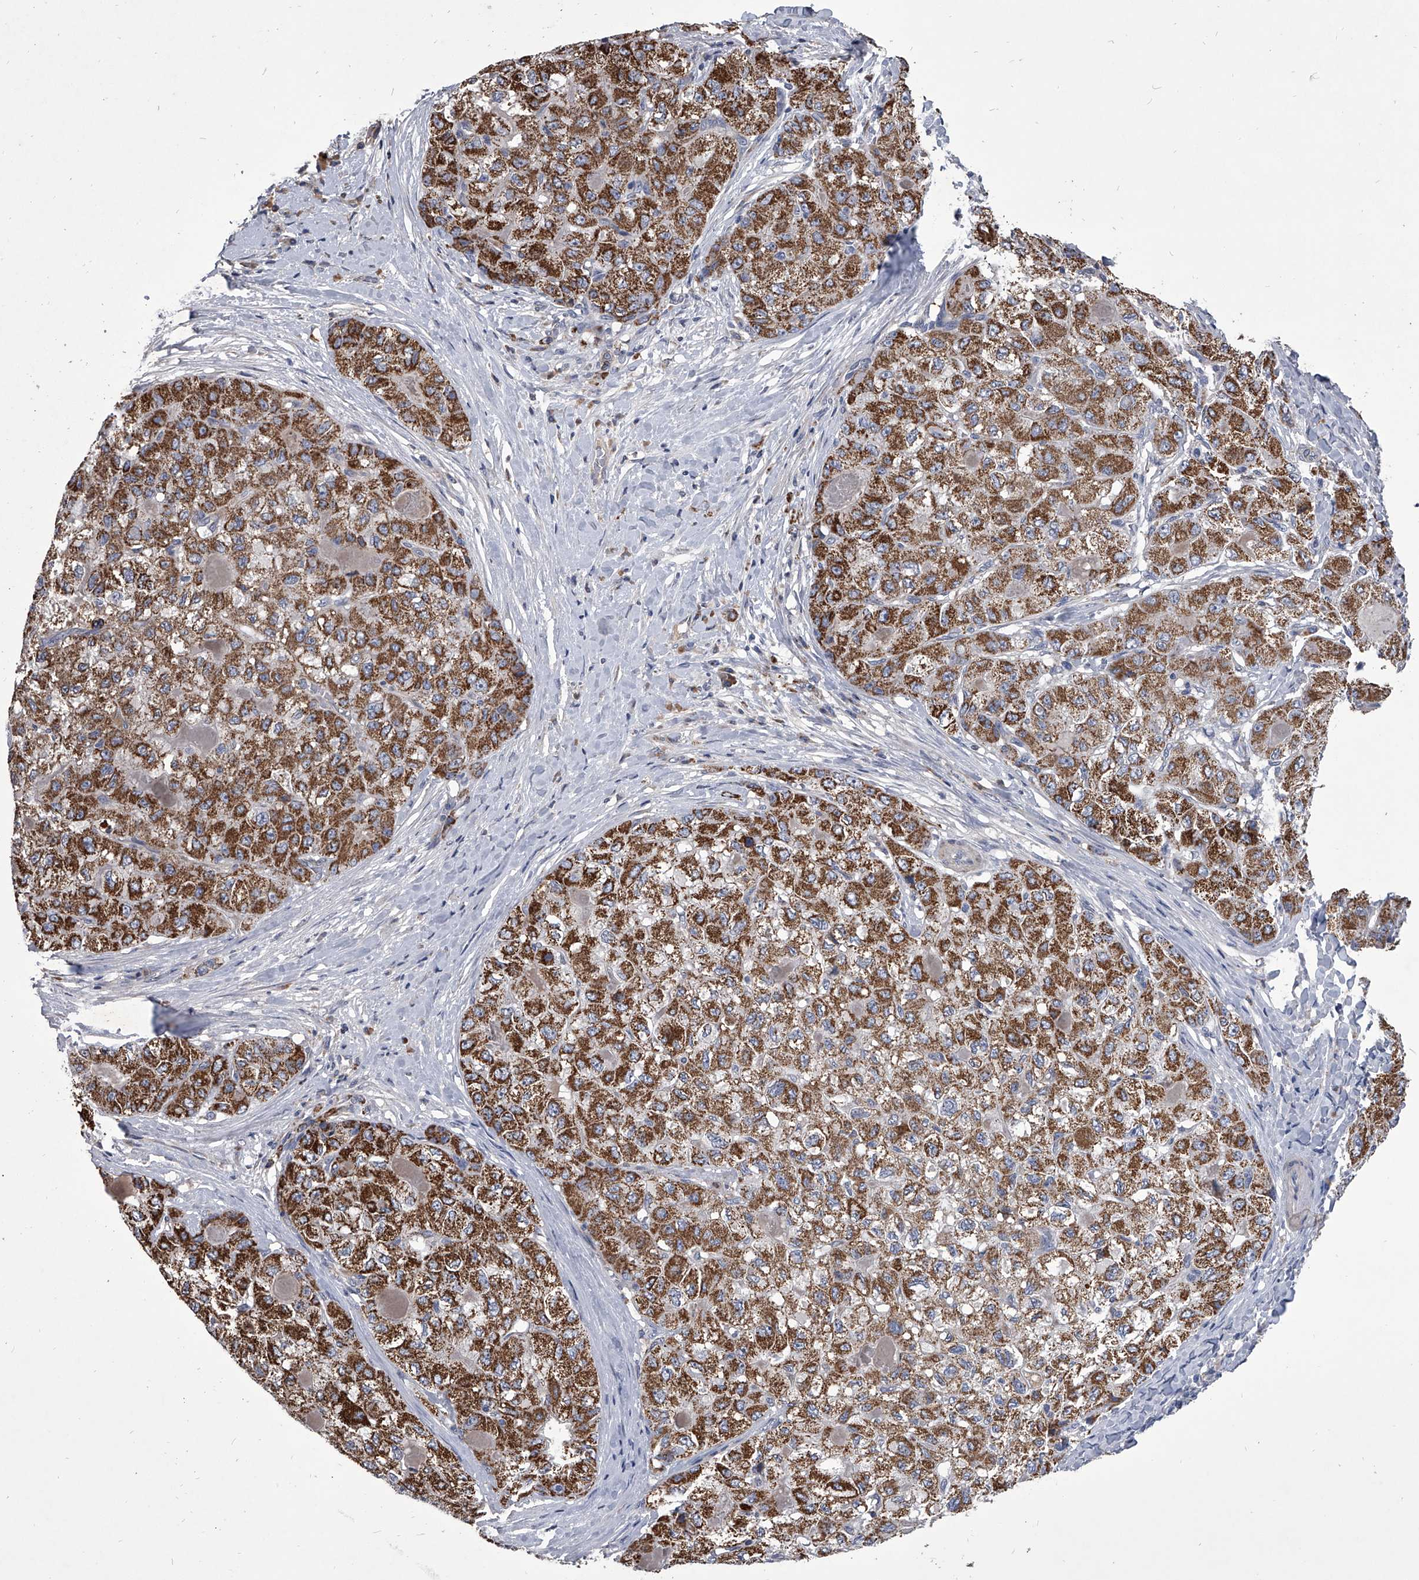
{"staining": {"intensity": "moderate", "quantity": ">75%", "location": "cytoplasmic/membranous"}, "tissue": "liver cancer", "cell_type": "Tumor cells", "image_type": "cancer", "snomed": [{"axis": "morphology", "description": "Carcinoma, Hepatocellular, NOS"}, {"axis": "topography", "description": "Liver"}], "caption": "Hepatocellular carcinoma (liver) tissue shows moderate cytoplasmic/membranous staining in approximately >75% of tumor cells Immunohistochemistry stains the protein in brown and the nuclei are stained blue.", "gene": "NRP1", "patient": {"sex": "male", "age": 80}}